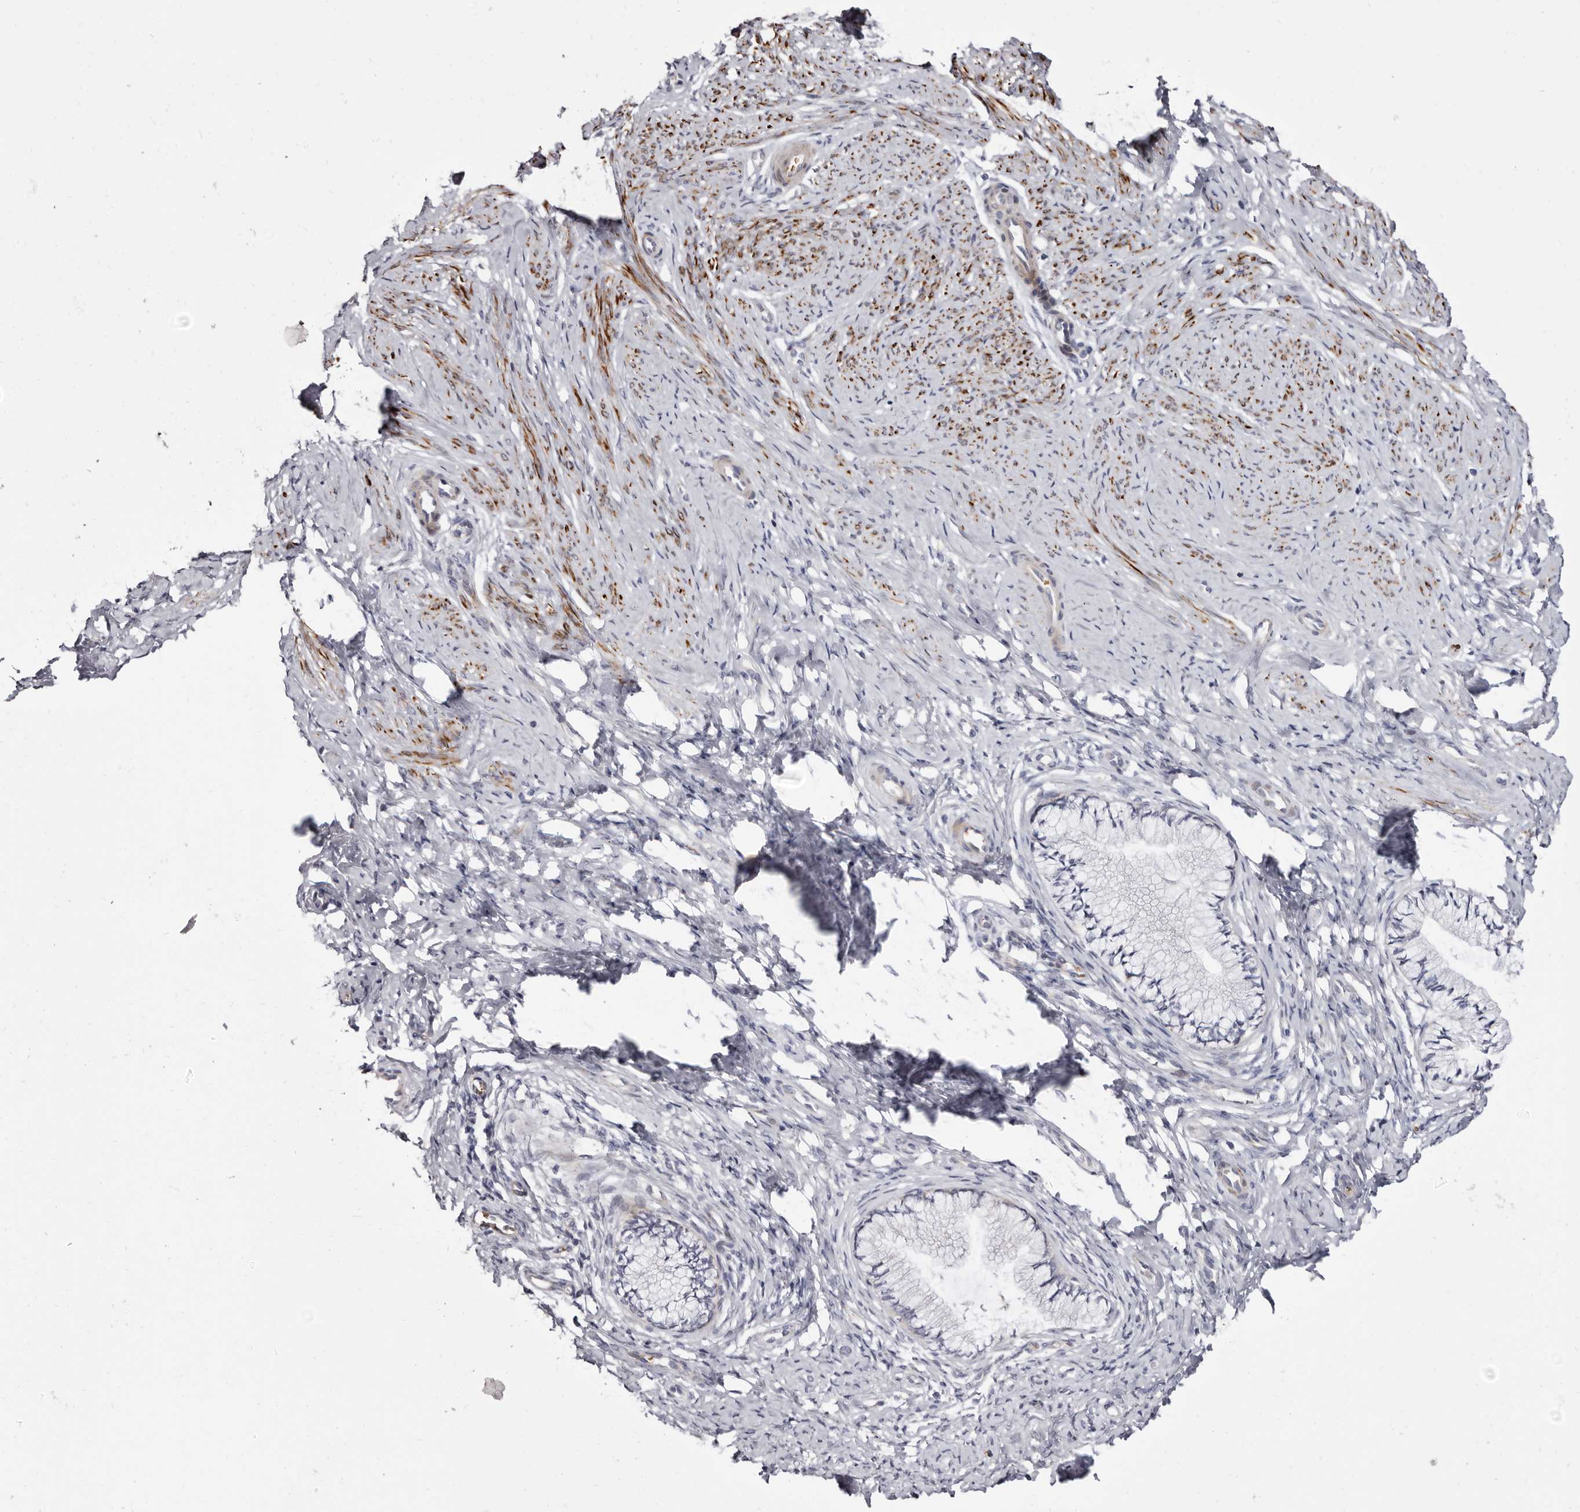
{"staining": {"intensity": "moderate", "quantity": "<25%", "location": "cytoplasmic/membranous"}, "tissue": "cervix", "cell_type": "Glandular cells", "image_type": "normal", "snomed": [{"axis": "morphology", "description": "Normal tissue, NOS"}, {"axis": "topography", "description": "Cervix"}], "caption": "The immunohistochemical stain shows moderate cytoplasmic/membranous staining in glandular cells of normal cervix. (IHC, brightfield microscopy, high magnification).", "gene": "AIDA", "patient": {"sex": "female", "age": 36}}